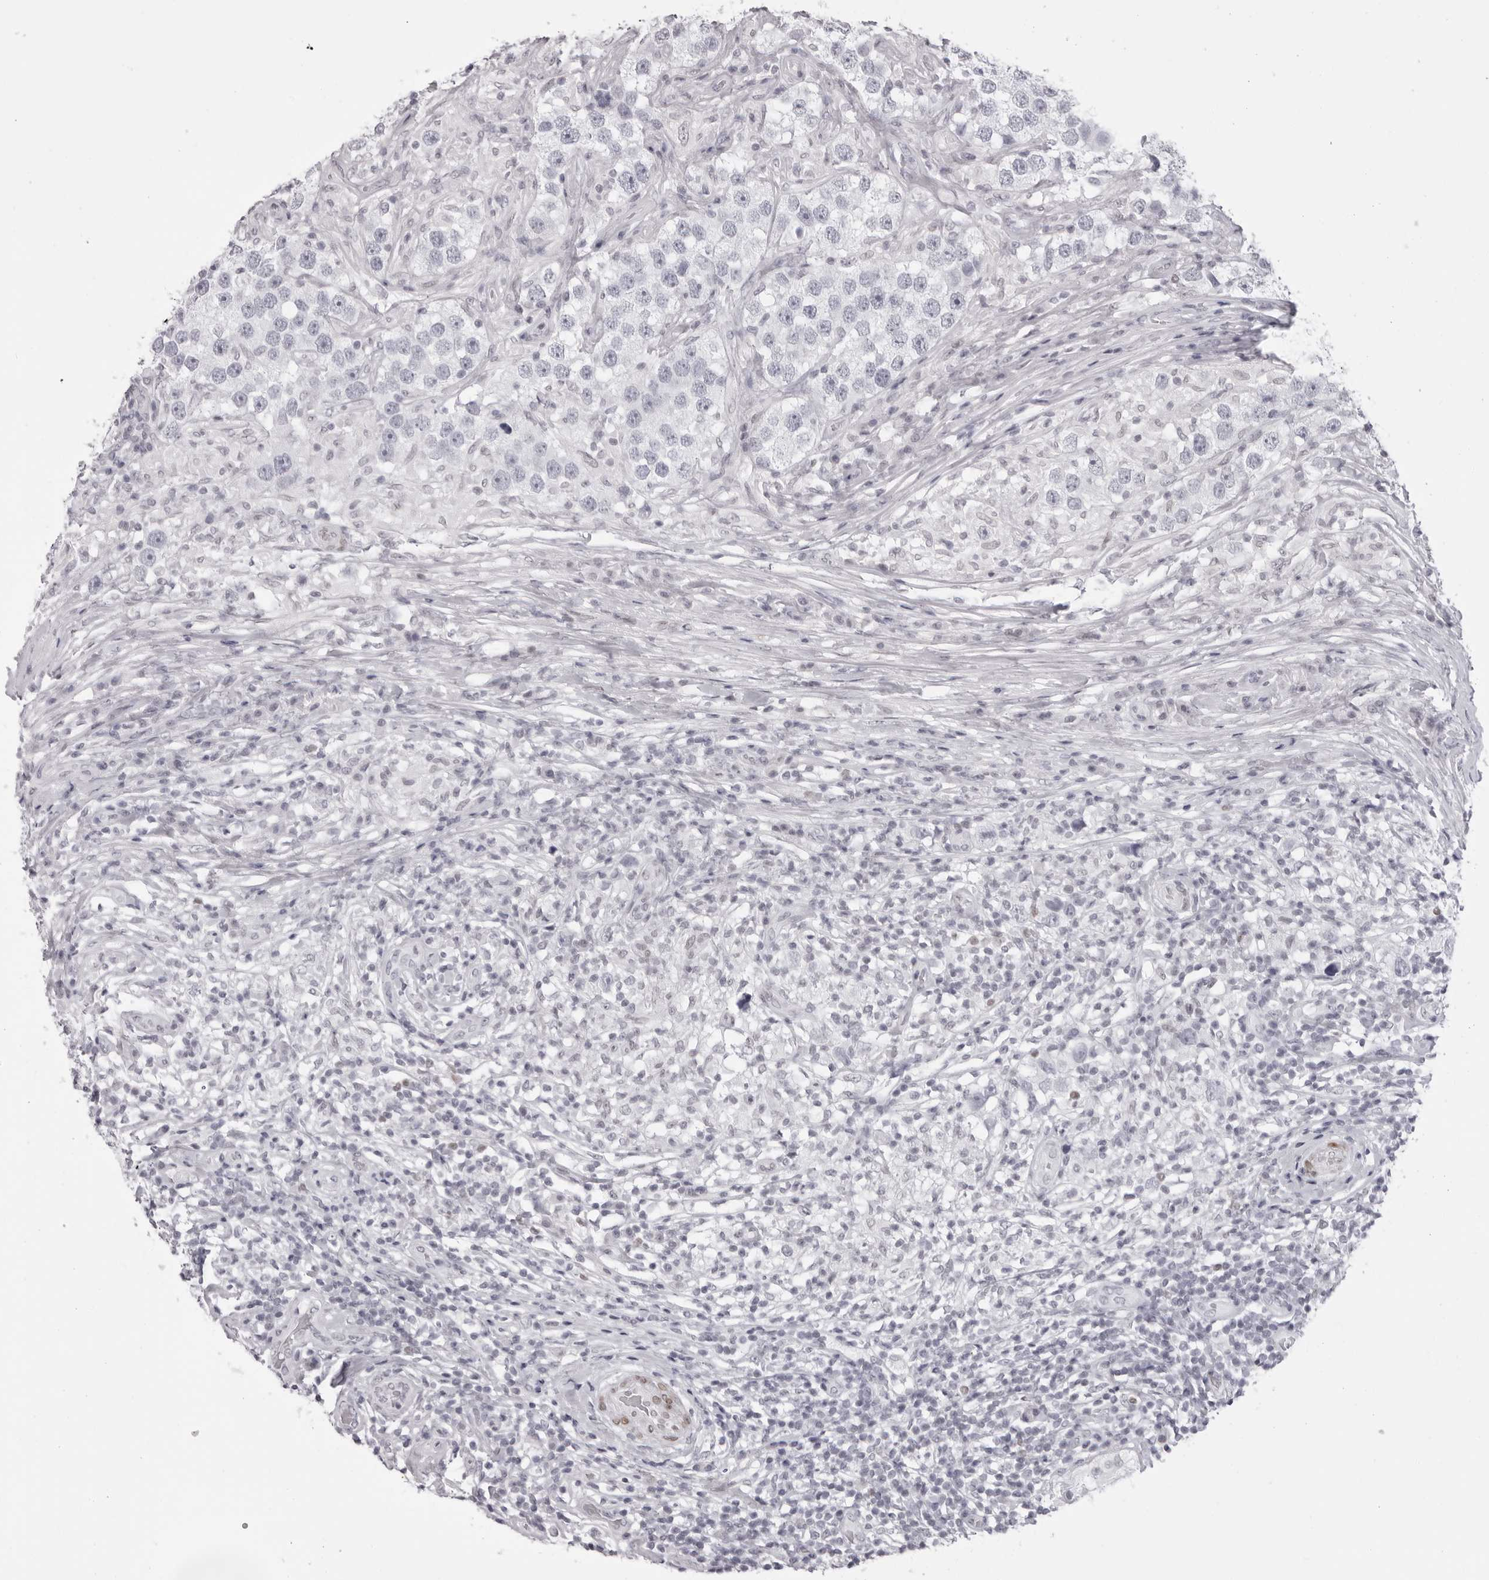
{"staining": {"intensity": "negative", "quantity": "none", "location": "none"}, "tissue": "testis cancer", "cell_type": "Tumor cells", "image_type": "cancer", "snomed": [{"axis": "morphology", "description": "Seminoma, NOS"}, {"axis": "topography", "description": "Testis"}], "caption": "Testis cancer (seminoma) stained for a protein using immunohistochemistry shows no expression tumor cells.", "gene": "MAFK", "patient": {"sex": "male", "age": 49}}